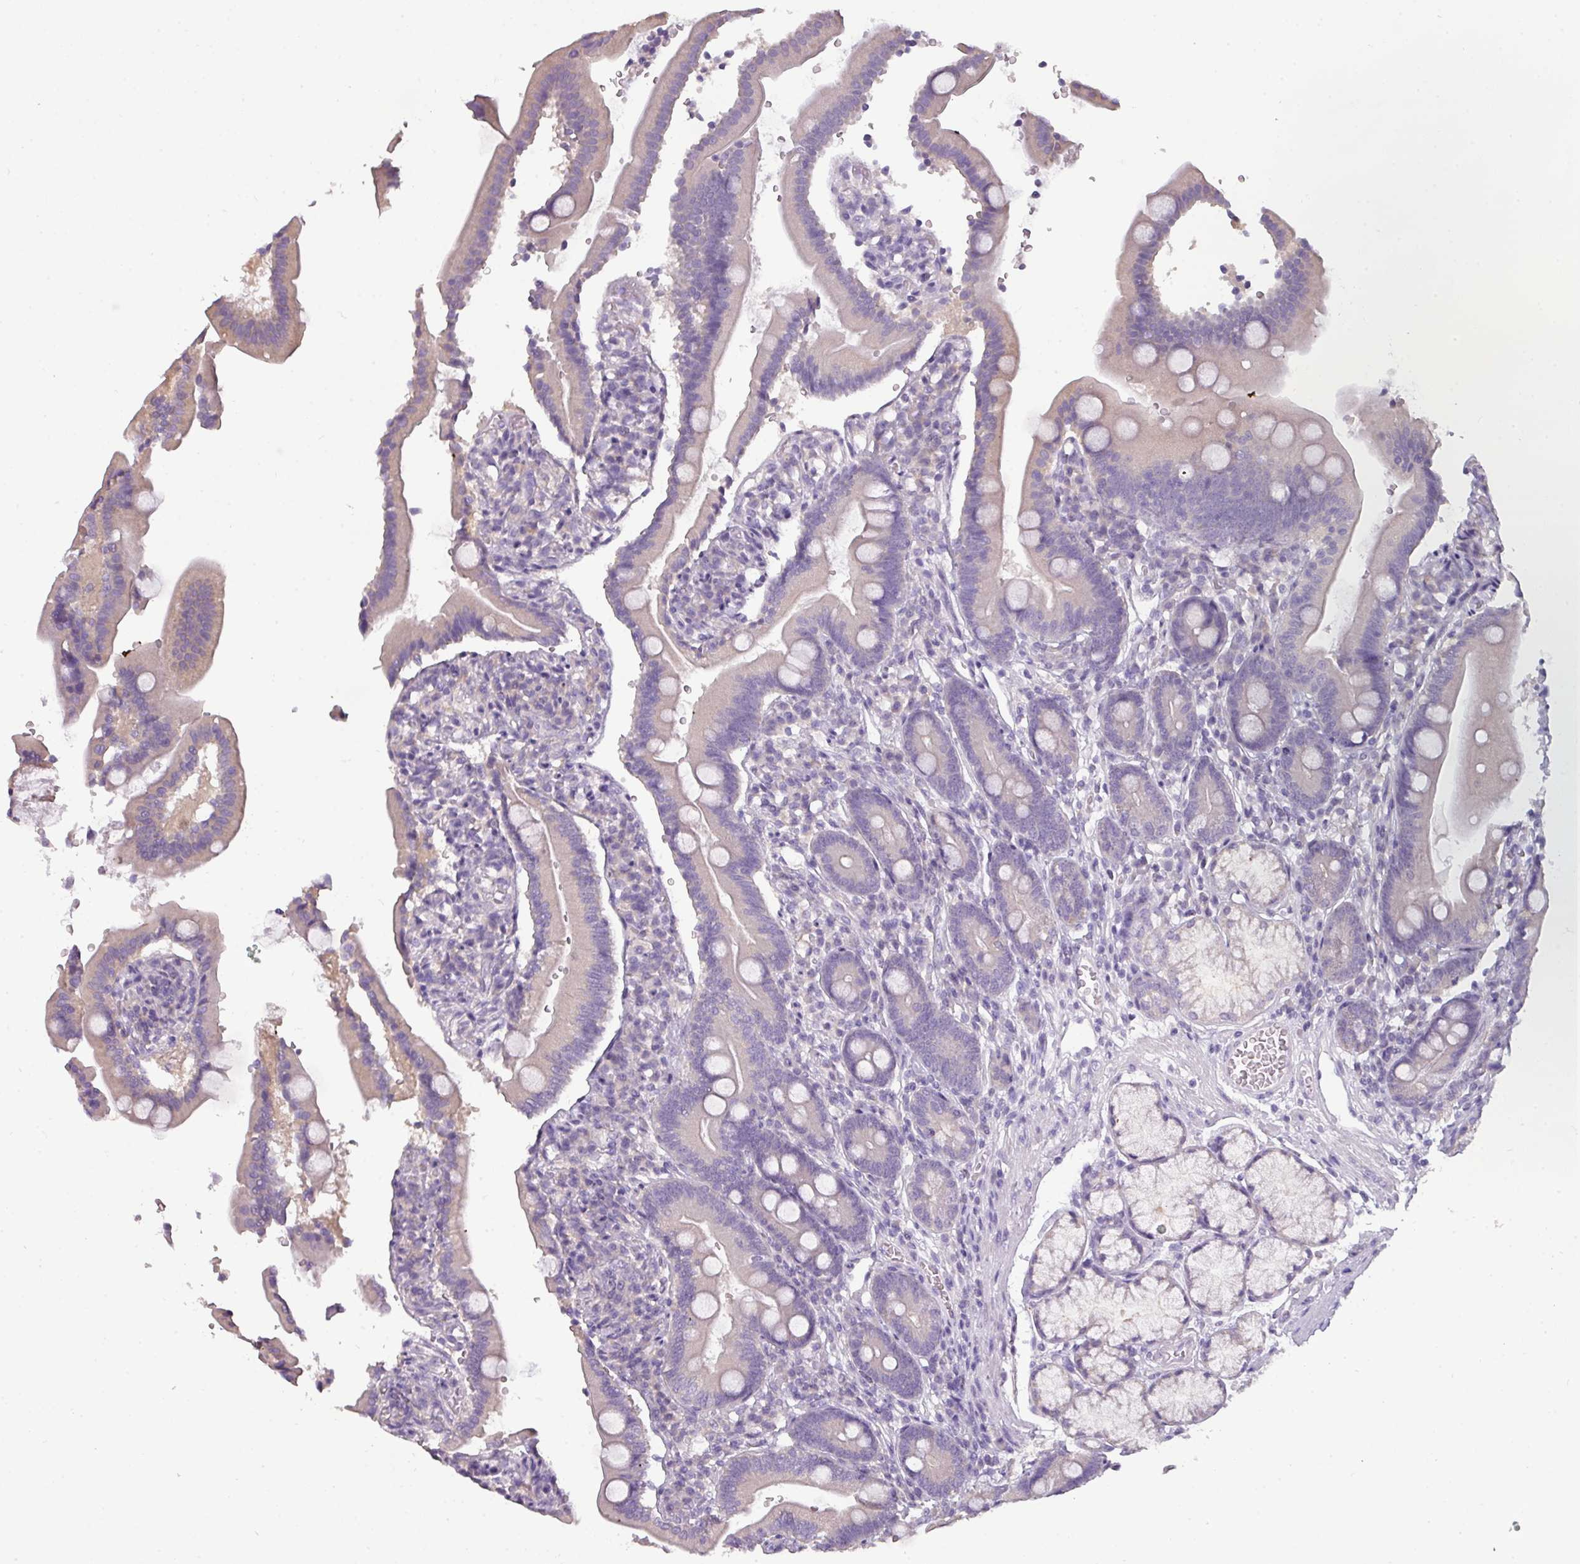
{"staining": {"intensity": "negative", "quantity": "none", "location": "none"}, "tissue": "duodenum", "cell_type": "Glandular cells", "image_type": "normal", "snomed": [{"axis": "morphology", "description": "Normal tissue, NOS"}, {"axis": "topography", "description": "Duodenum"}], "caption": "The IHC micrograph has no significant staining in glandular cells of duodenum.", "gene": "DNAAF9", "patient": {"sex": "female", "age": 67}}